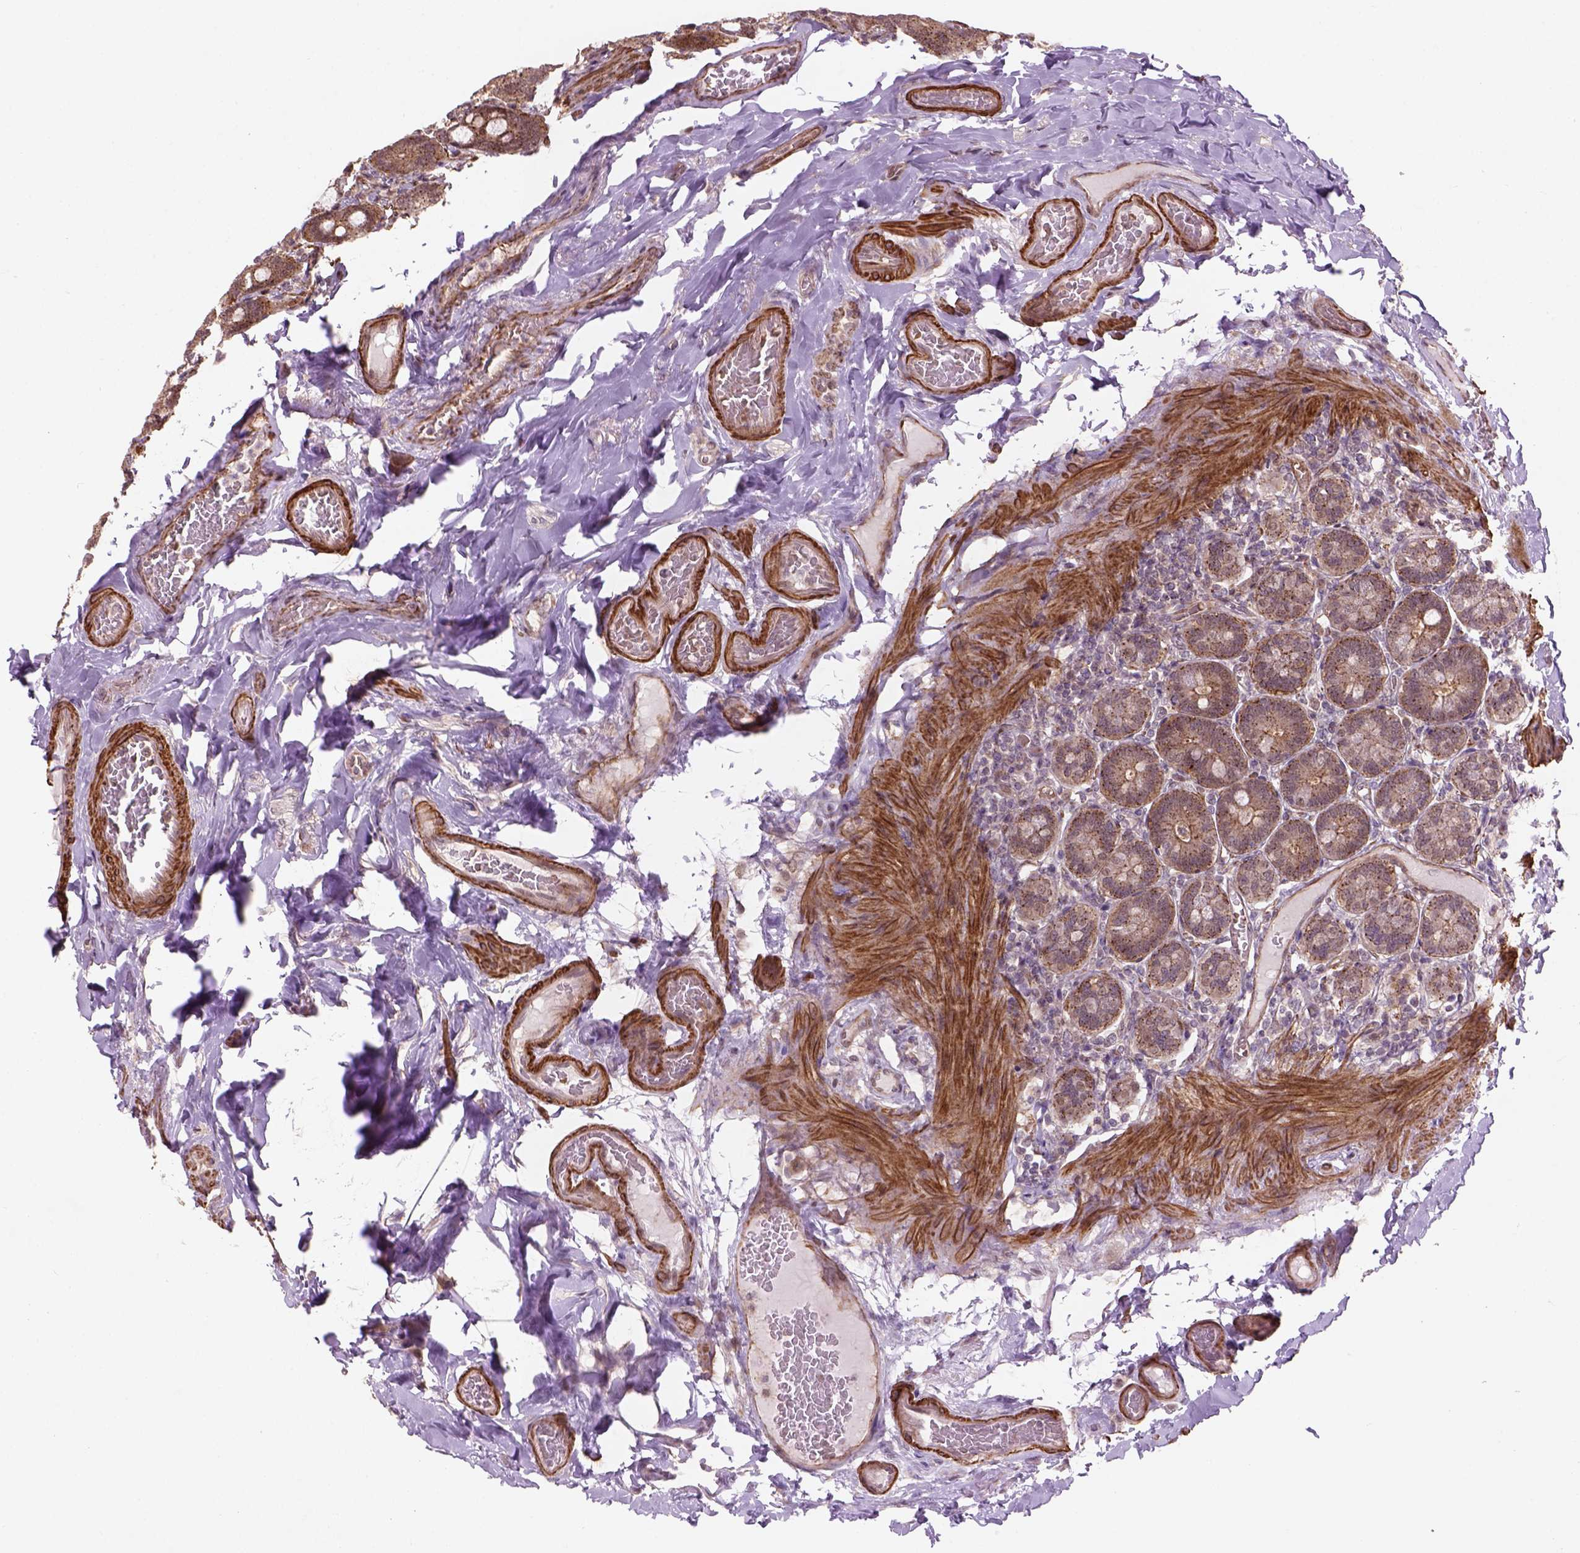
{"staining": {"intensity": "moderate", "quantity": "25%-75%", "location": "cytoplasmic/membranous,nuclear"}, "tissue": "duodenum", "cell_type": "Glandular cells", "image_type": "normal", "snomed": [{"axis": "morphology", "description": "Normal tissue, NOS"}, {"axis": "topography", "description": "Duodenum"}], "caption": "Moderate cytoplasmic/membranous,nuclear staining for a protein is identified in approximately 25%-75% of glandular cells of benign duodenum using immunohistochemistry.", "gene": "PSMD11", "patient": {"sex": "female", "age": 62}}